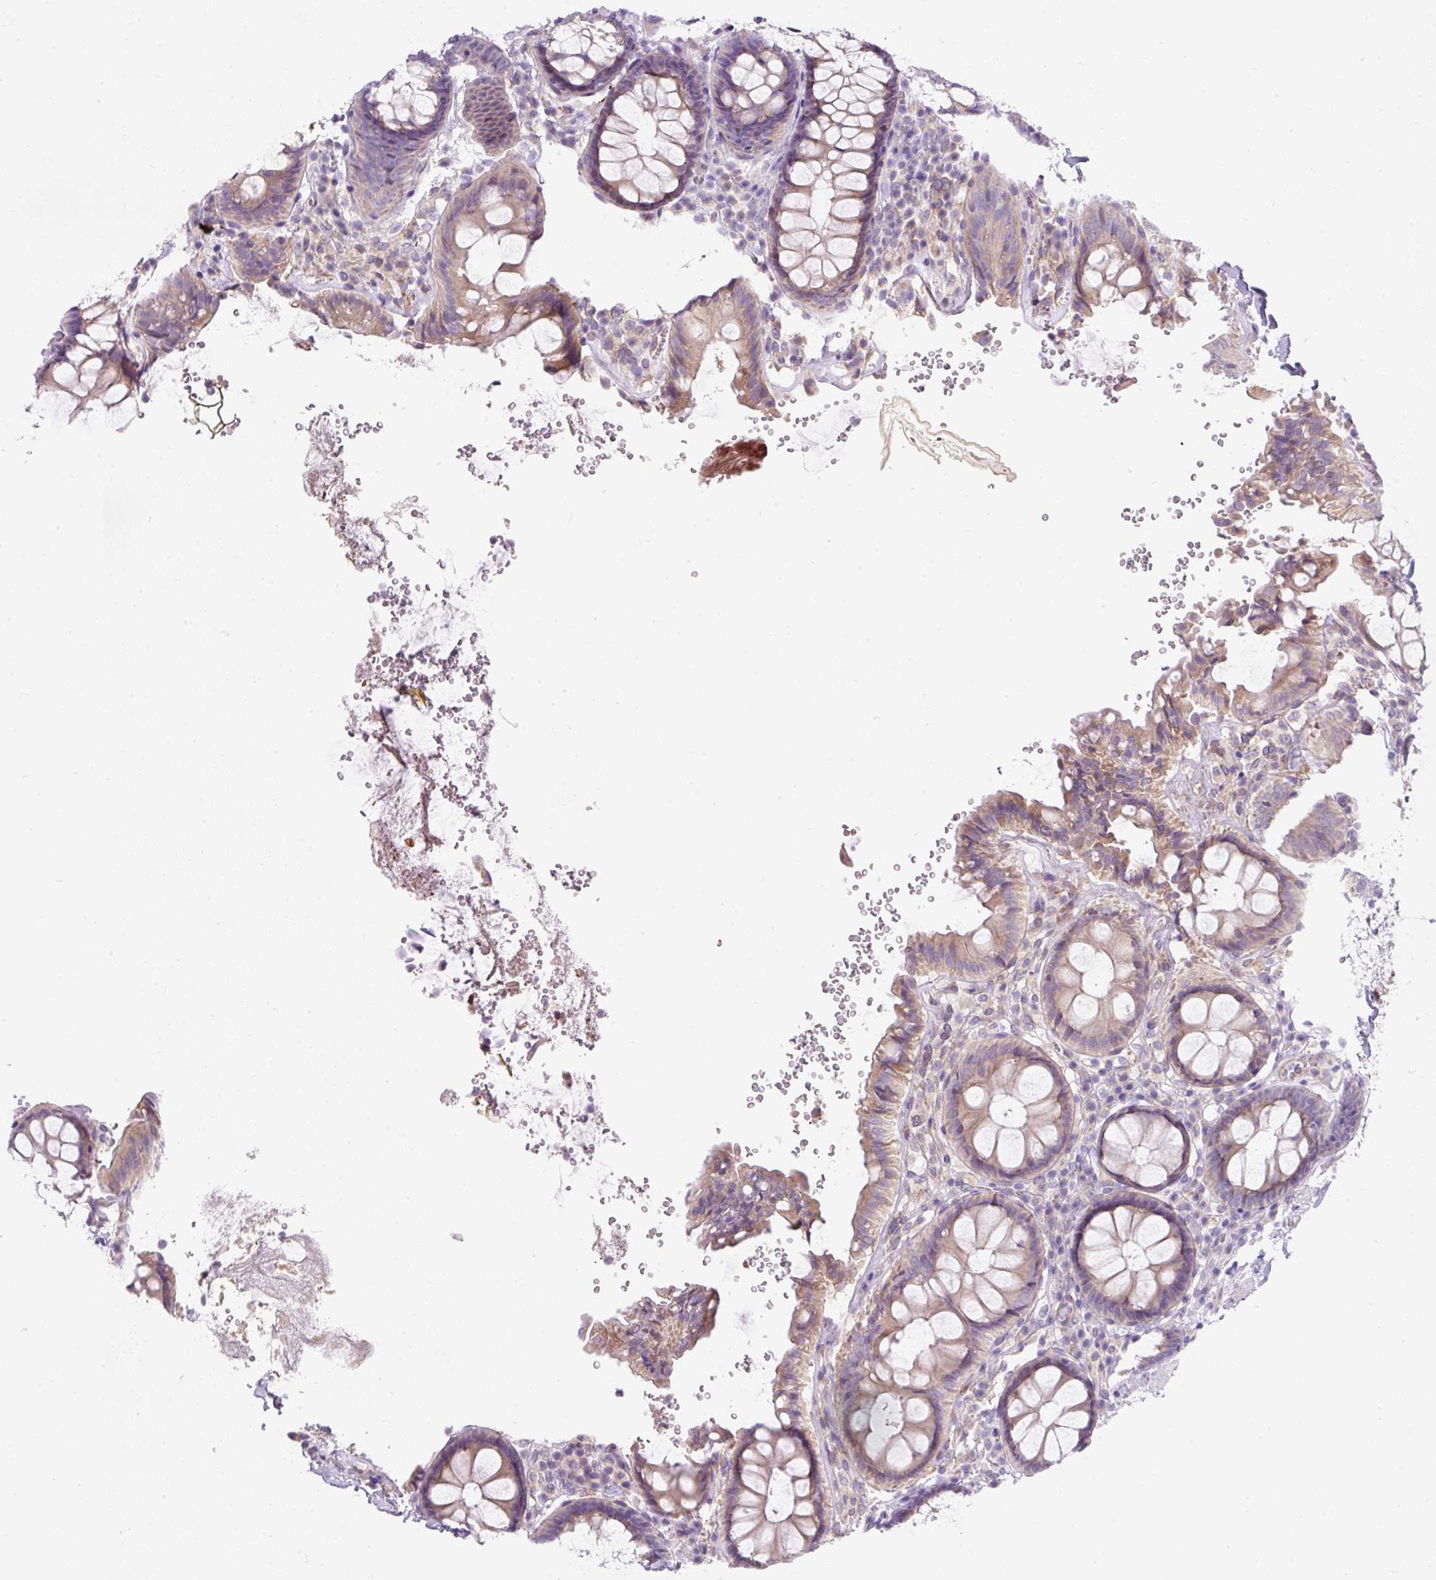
{"staining": {"intensity": "moderate", "quantity": ">75%", "location": "cytoplasmic/membranous"}, "tissue": "colon", "cell_type": "Endothelial cells", "image_type": "normal", "snomed": [{"axis": "morphology", "description": "Normal tissue, NOS"}, {"axis": "topography", "description": "Colon"}], "caption": "Moderate cytoplasmic/membranous protein staining is seen in approximately >75% of endothelial cells in colon.", "gene": "ERAP2", "patient": {"sex": "male", "age": 84}}